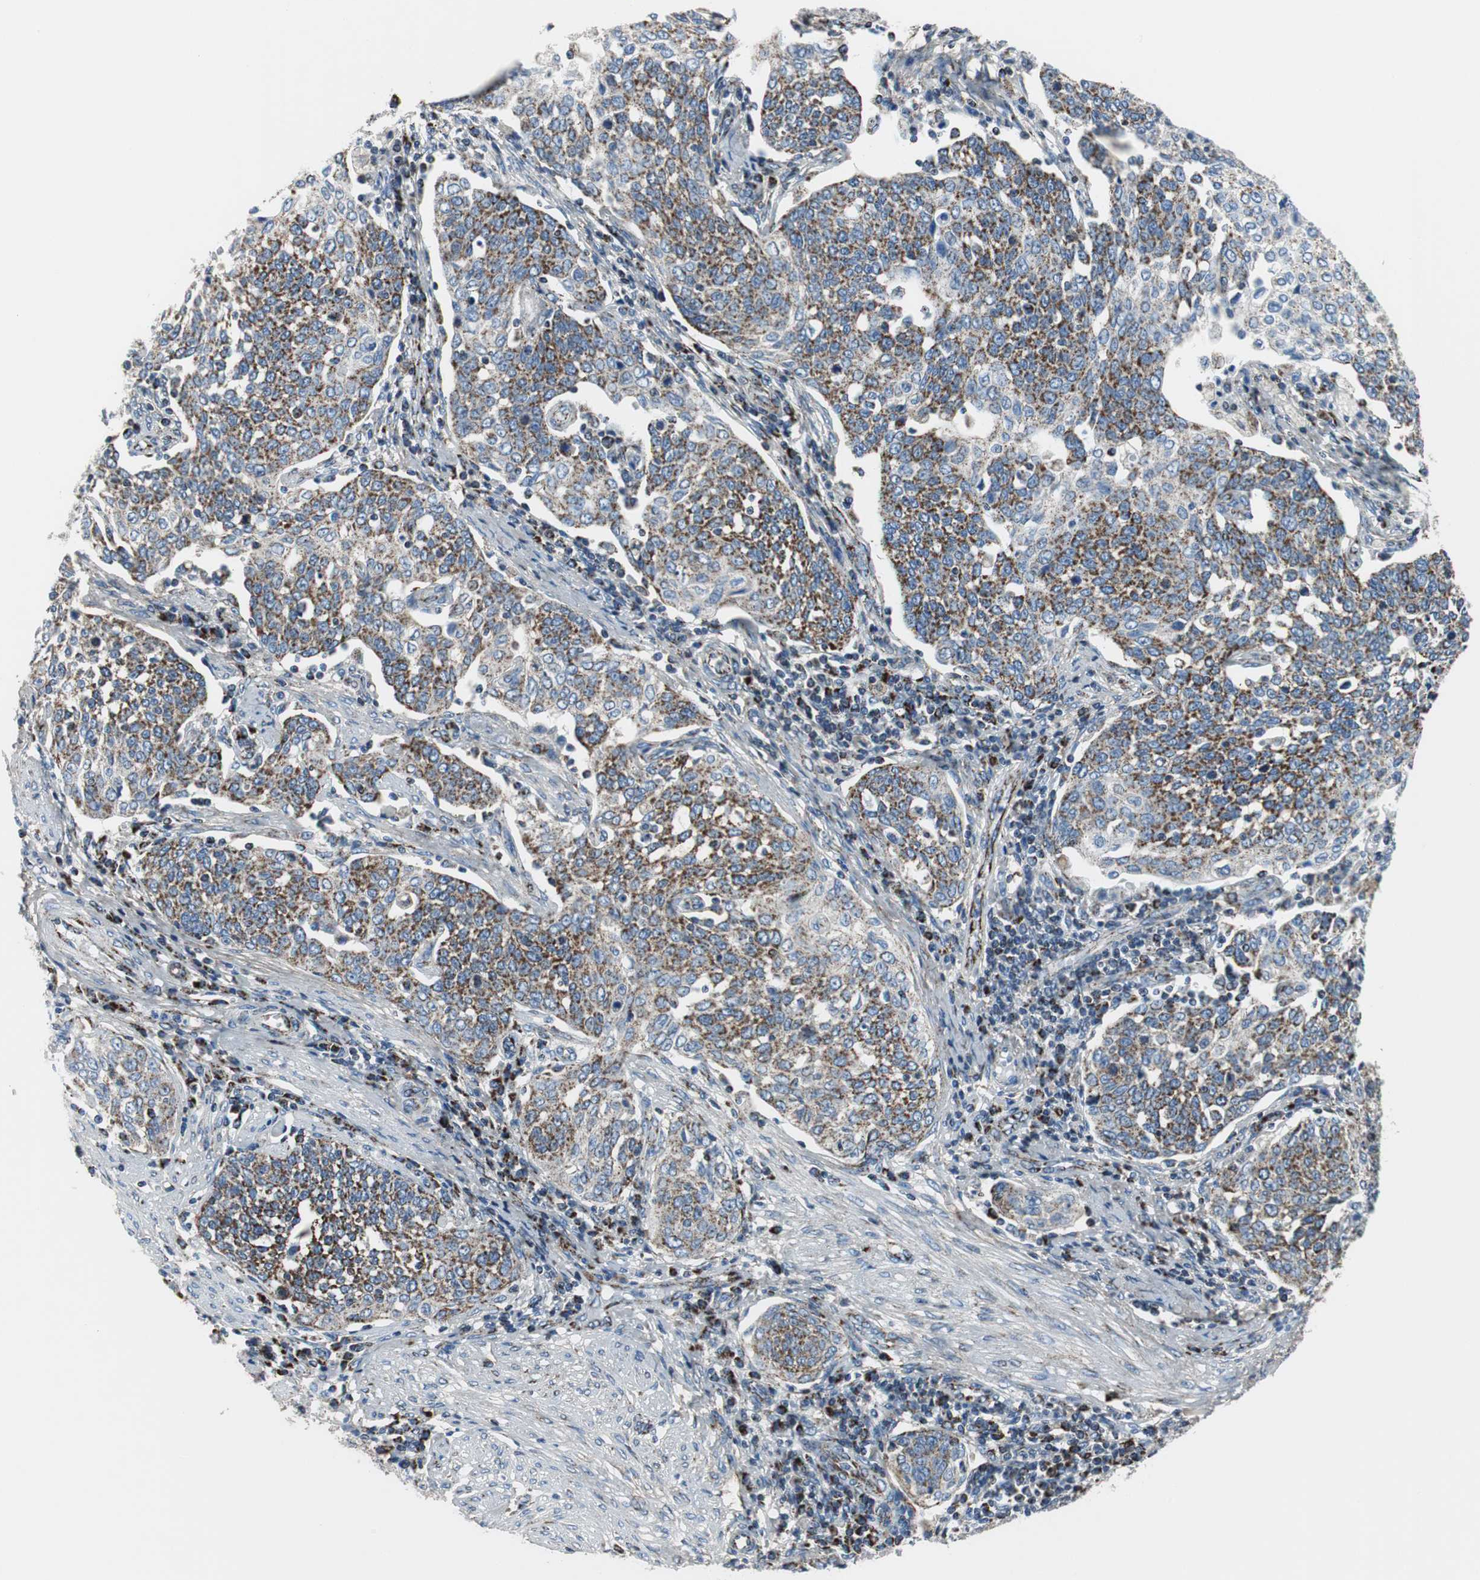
{"staining": {"intensity": "strong", "quantity": ">75%", "location": "cytoplasmic/membranous"}, "tissue": "cervical cancer", "cell_type": "Tumor cells", "image_type": "cancer", "snomed": [{"axis": "morphology", "description": "Squamous cell carcinoma, NOS"}, {"axis": "topography", "description": "Cervix"}], "caption": "DAB immunohistochemical staining of human squamous cell carcinoma (cervical) demonstrates strong cytoplasmic/membranous protein staining in about >75% of tumor cells. (DAB (3,3'-diaminobenzidine) IHC with brightfield microscopy, high magnification).", "gene": "C1QTNF7", "patient": {"sex": "female", "age": 34}}